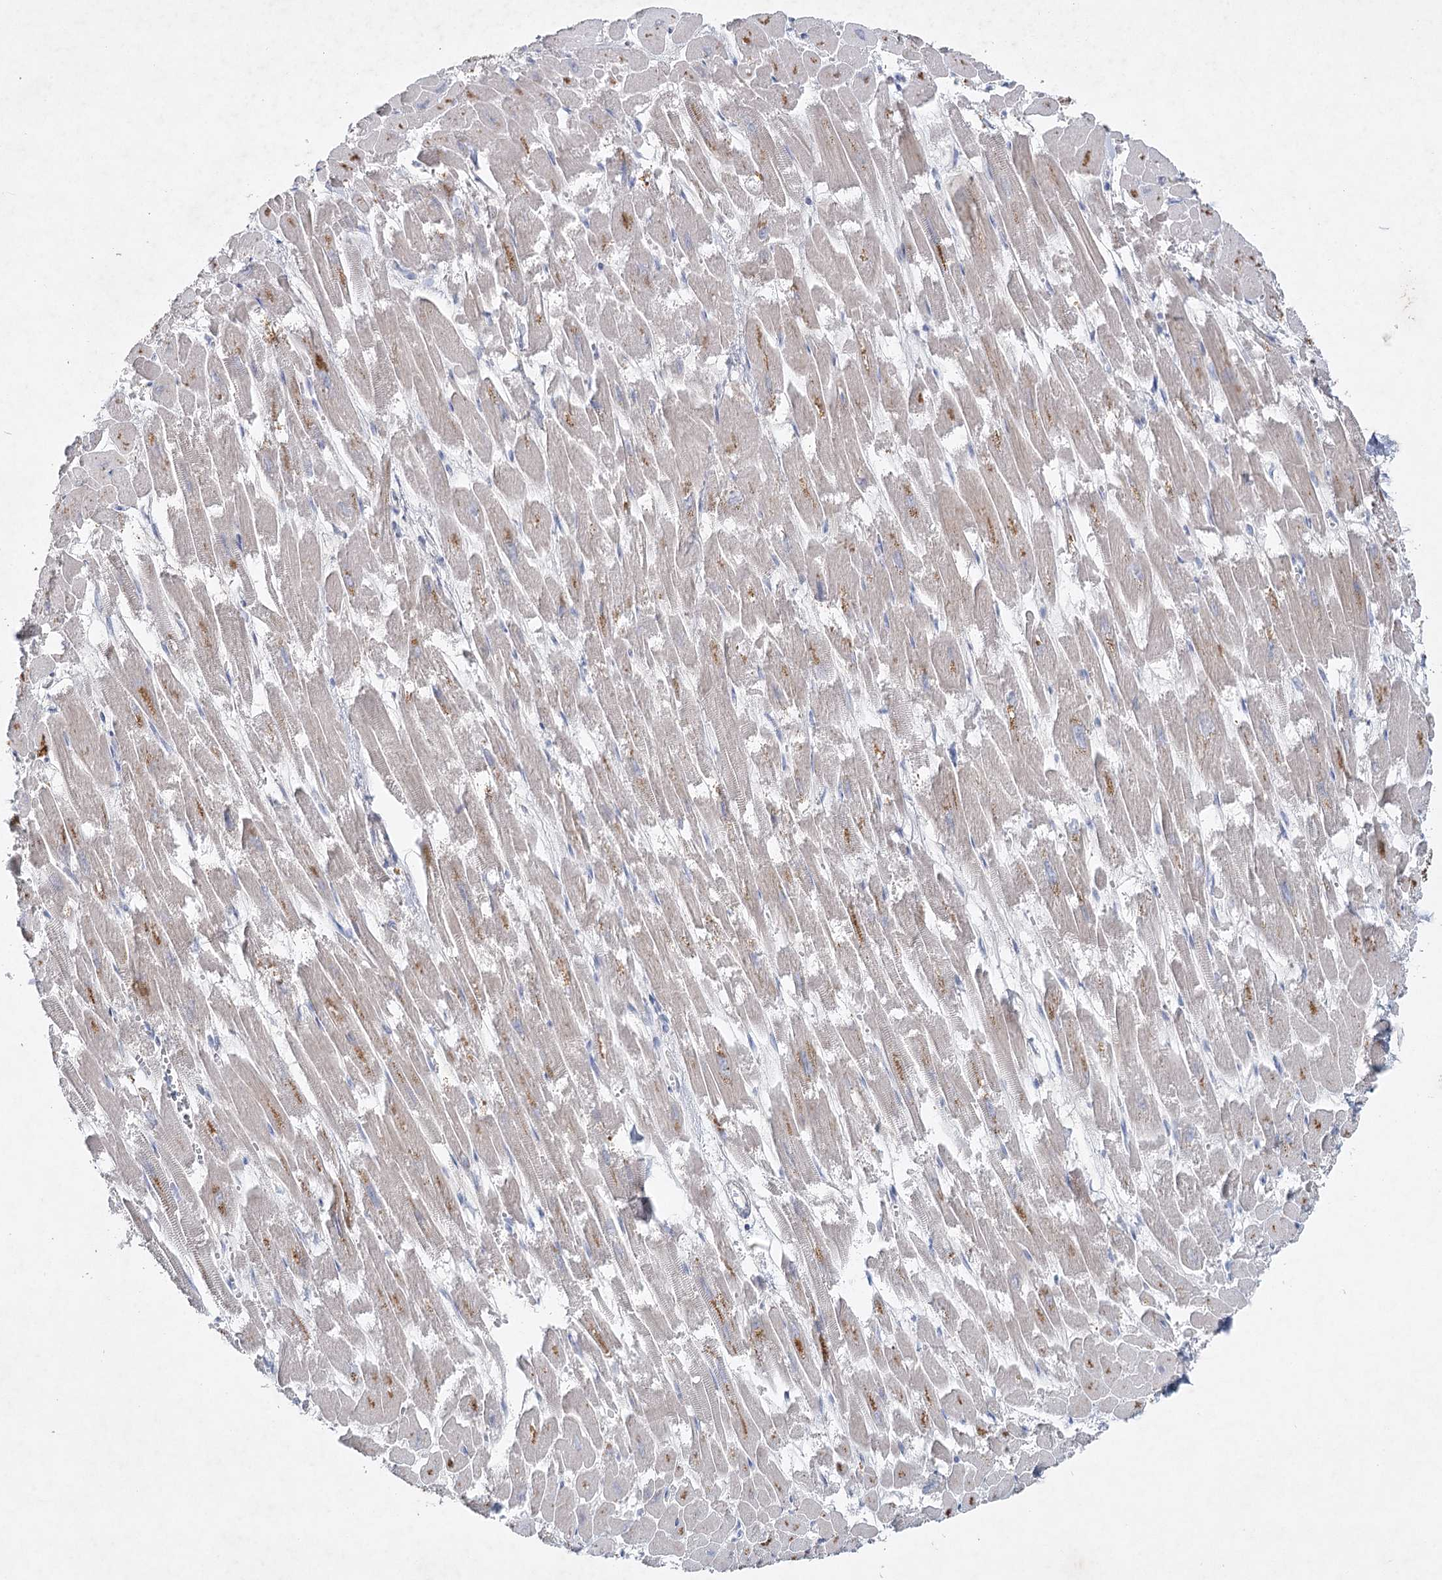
{"staining": {"intensity": "negative", "quantity": "none", "location": "none"}, "tissue": "heart muscle", "cell_type": "Cardiomyocytes", "image_type": "normal", "snomed": [{"axis": "morphology", "description": "Normal tissue, NOS"}, {"axis": "topography", "description": "Heart"}], "caption": "This is an immunohistochemistry (IHC) image of unremarkable human heart muscle. There is no positivity in cardiomyocytes.", "gene": "MAP3K13", "patient": {"sex": "male", "age": 54}}